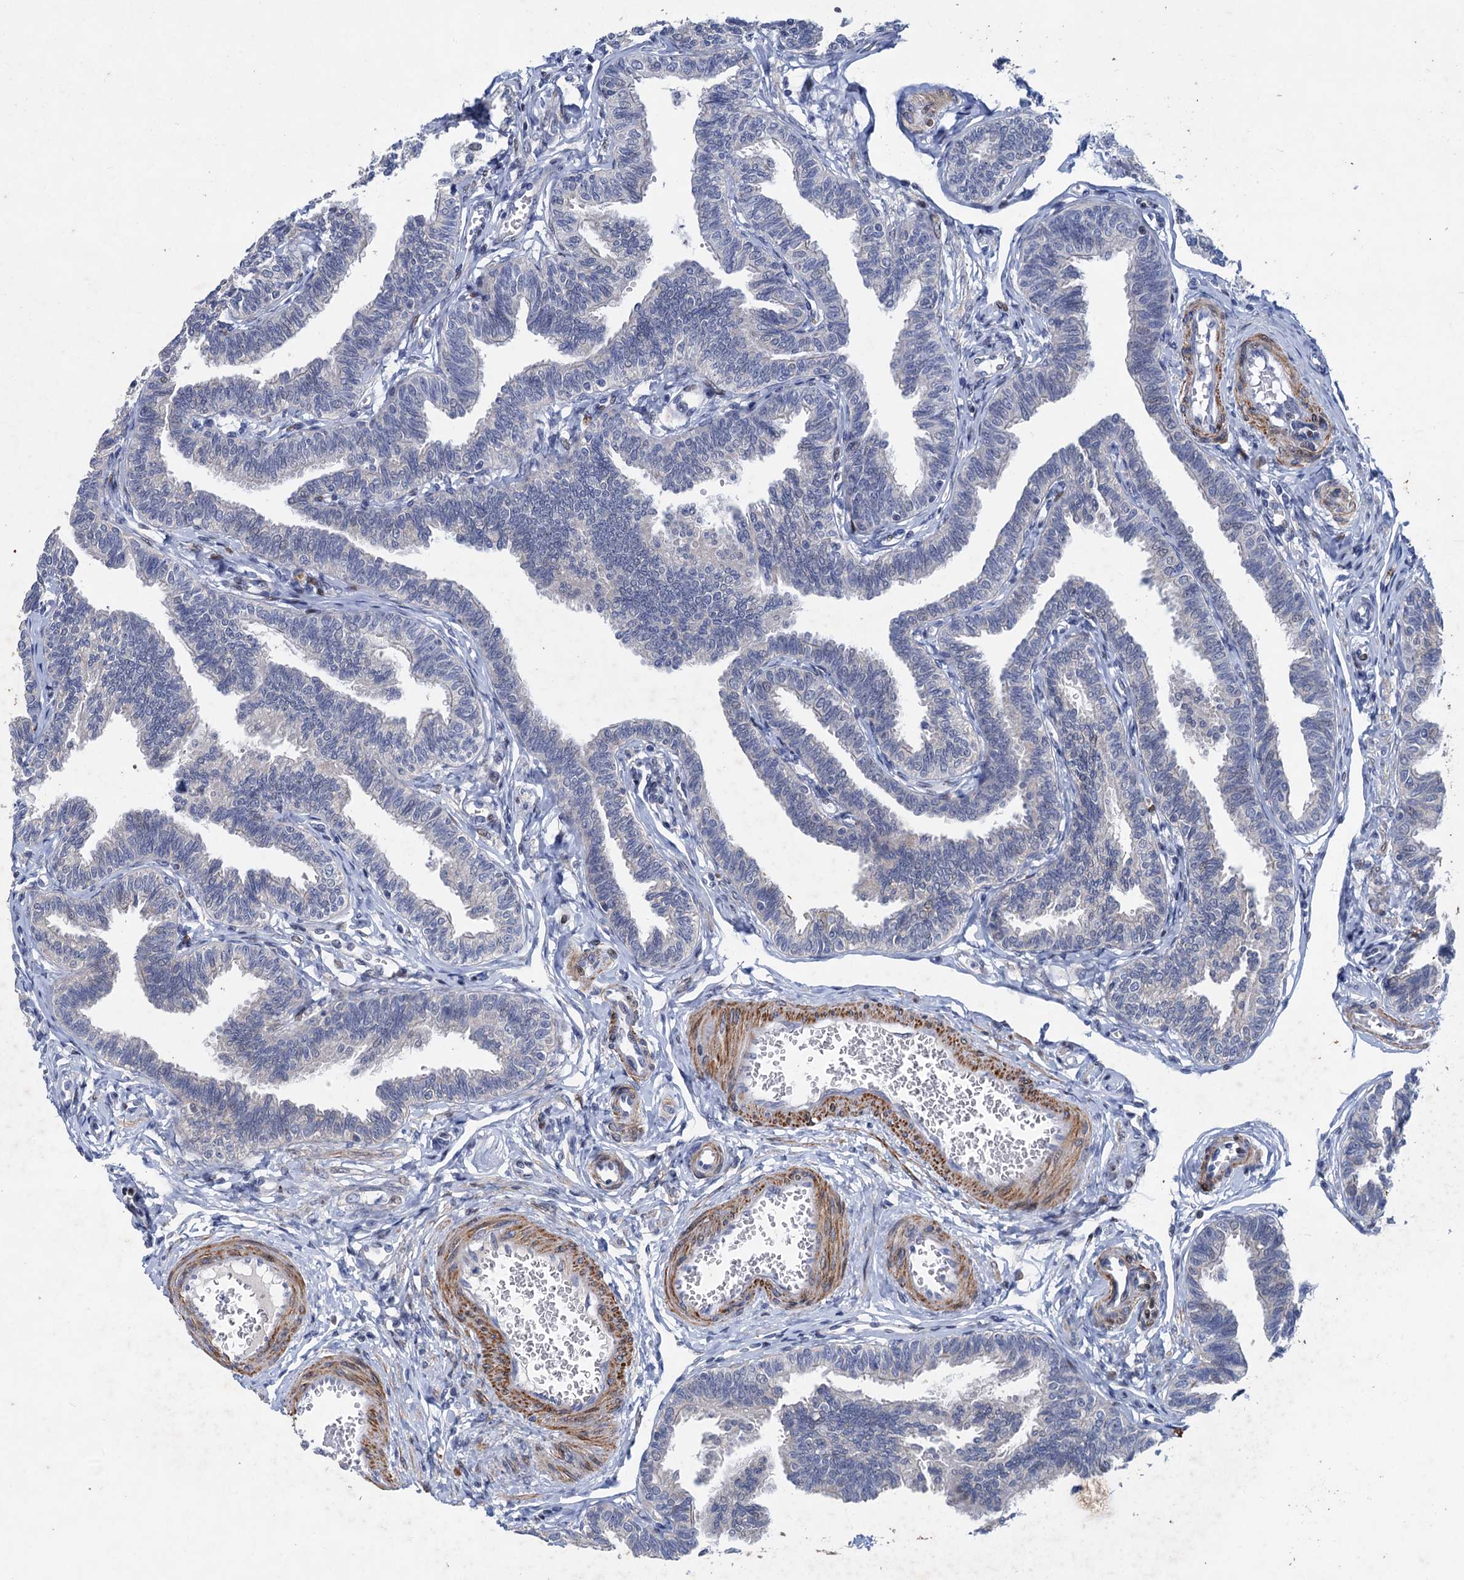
{"staining": {"intensity": "negative", "quantity": "none", "location": "none"}, "tissue": "fallopian tube", "cell_type": "Glandular cells", "image_type": "normal", "snomed": [{"axis": "morphology", "description": "Normal tissue, NOS"}, {"axis": "topography", "description": "Fallopian tube"}, {"axis": "topography", "description": "Ovary"}], "caption": "High magnification brightfield microscopy of normal fallopian tube stained with DAB (brown) and counterstained with hematoxylin (blue): glandular cells show no significant positivity.", "gene": "ESYT3", "patient": {"sex": "female", "age": 23}}